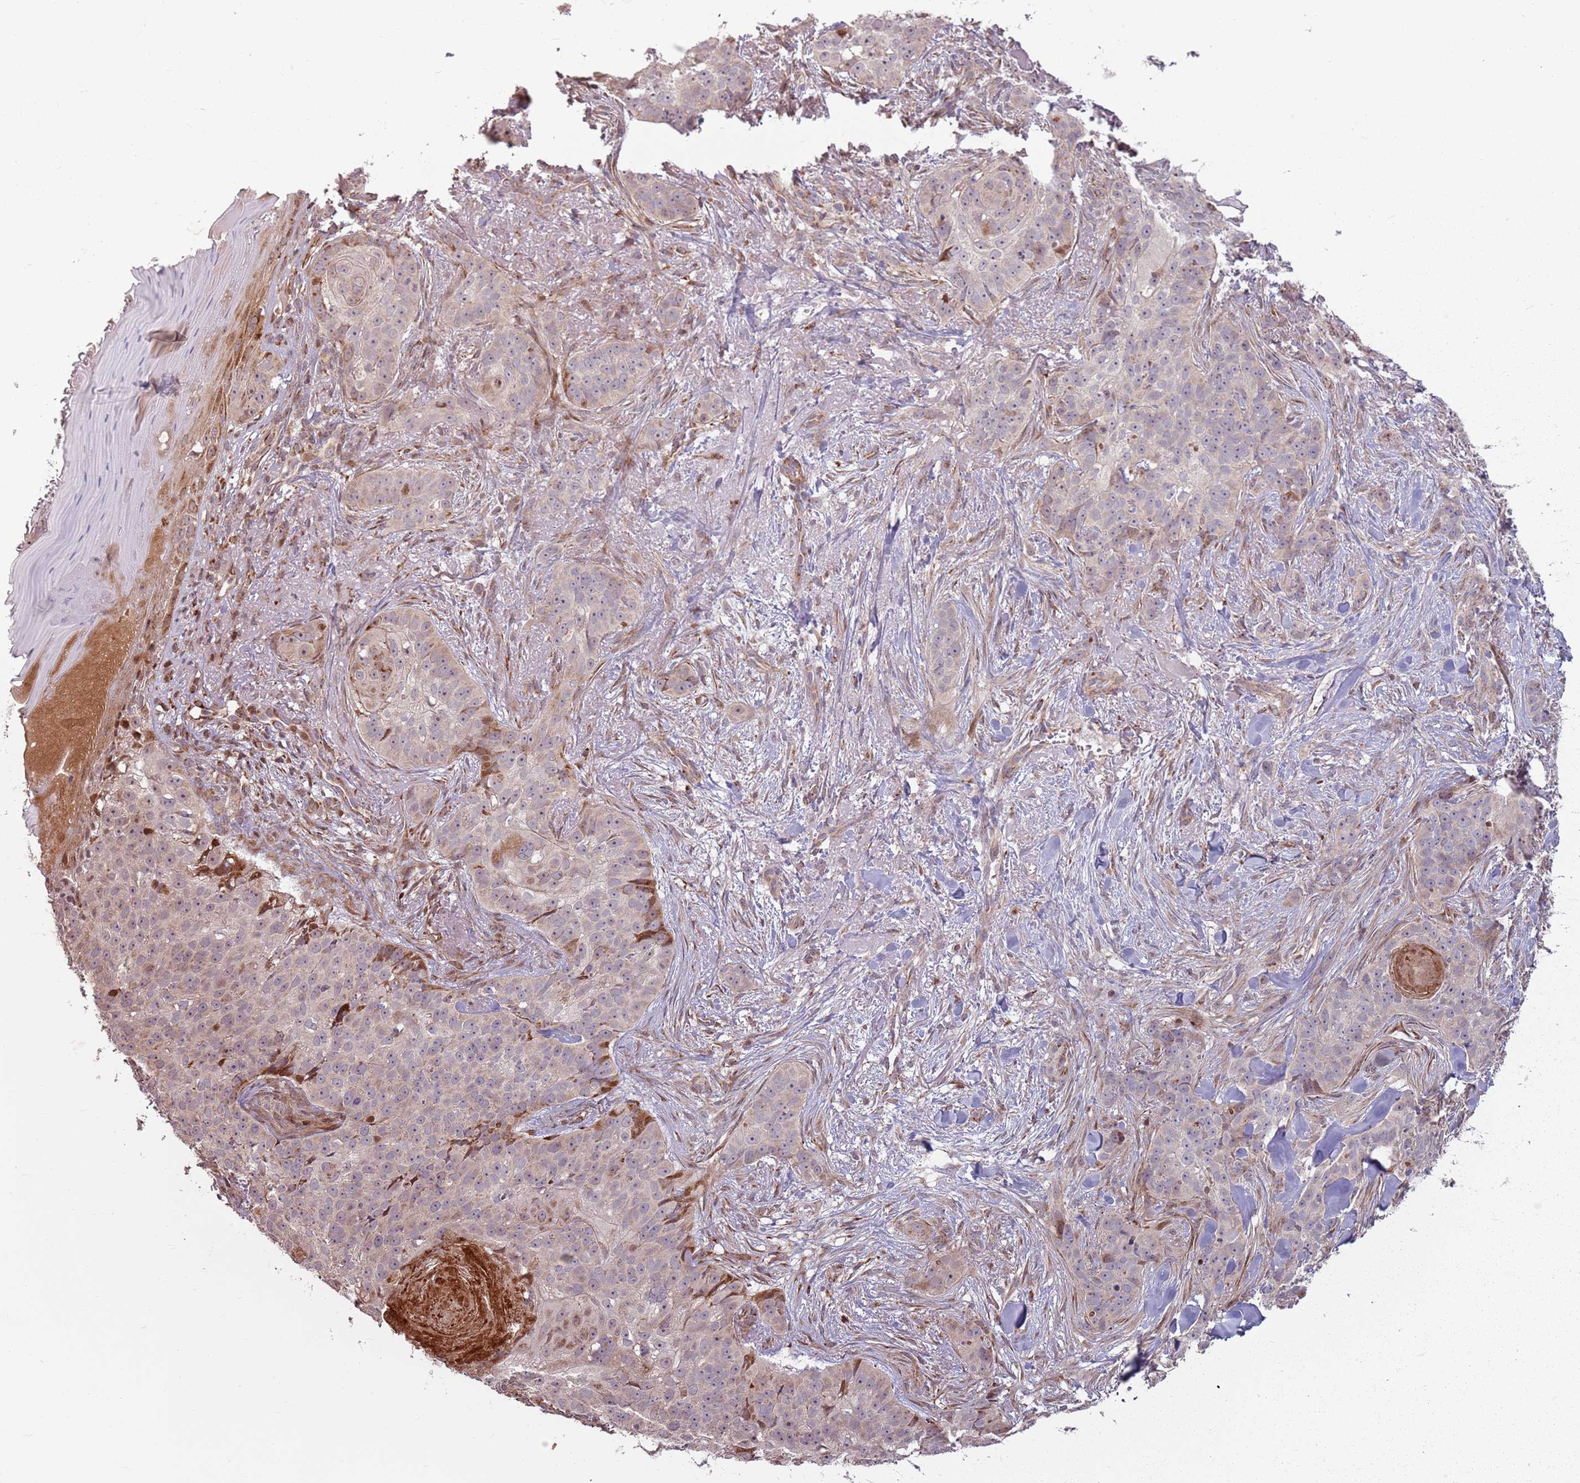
{"staining": {"intensity": "moderate", "quantity": "<25%", "location": "cytoplasmic/membranous"}, "tissue": "skin cancer", "cell_type": "Tumor cells", "image_type": "cancer", "snomed": [{"axis": "morphology", "description": "Basal cell carcinoma"}, {"axis": "topography", "description": "Skin"}], "caption": "Basal cell carcinoma (skin) stained for a protein (brown) exhibits moderate cytoplasmic/membranous positive positivity in approximately <25% of tumor cells.", "gene": "ZNF530", "patient": {"sex": "female", "age": 92}}